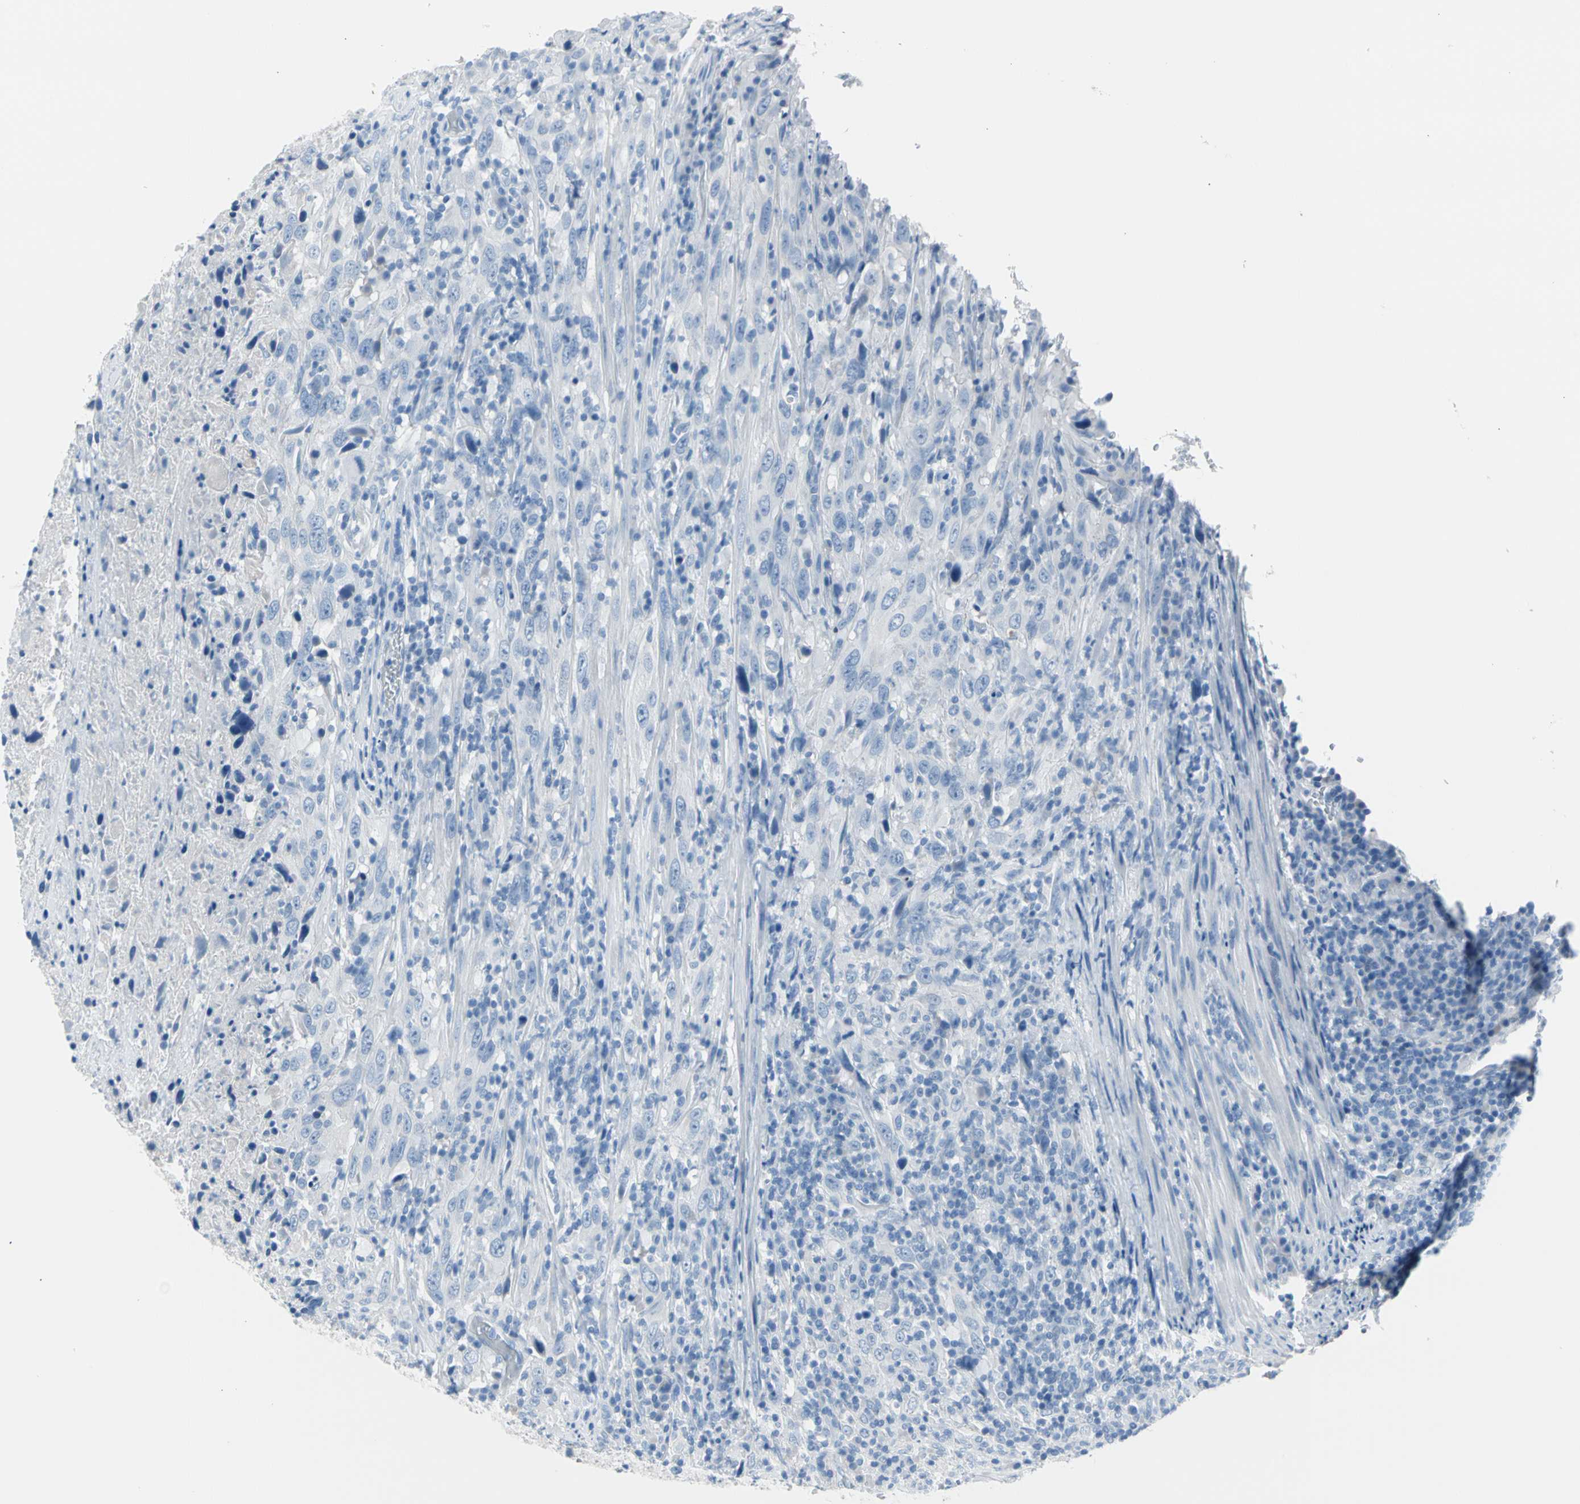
{"staining": {"intensity": "negative", "quantity": "none", "location": "none"}, "tissue": "urothelial cancer", "cell_type": "Tumor cells", "image_type": "cancer", "snomed": [{"axis": "morphology", "description": "Urothelial carcinoma, High grade"}, {"axis": "topography", "description": "Urinary bladder"}], "caption": "Human high-grade urothelial carcinoma stained for a protein using IHC reveals no expression in tumor cells.", "gene": "TPO", "patient": {"sex": "male", "age": 61}}